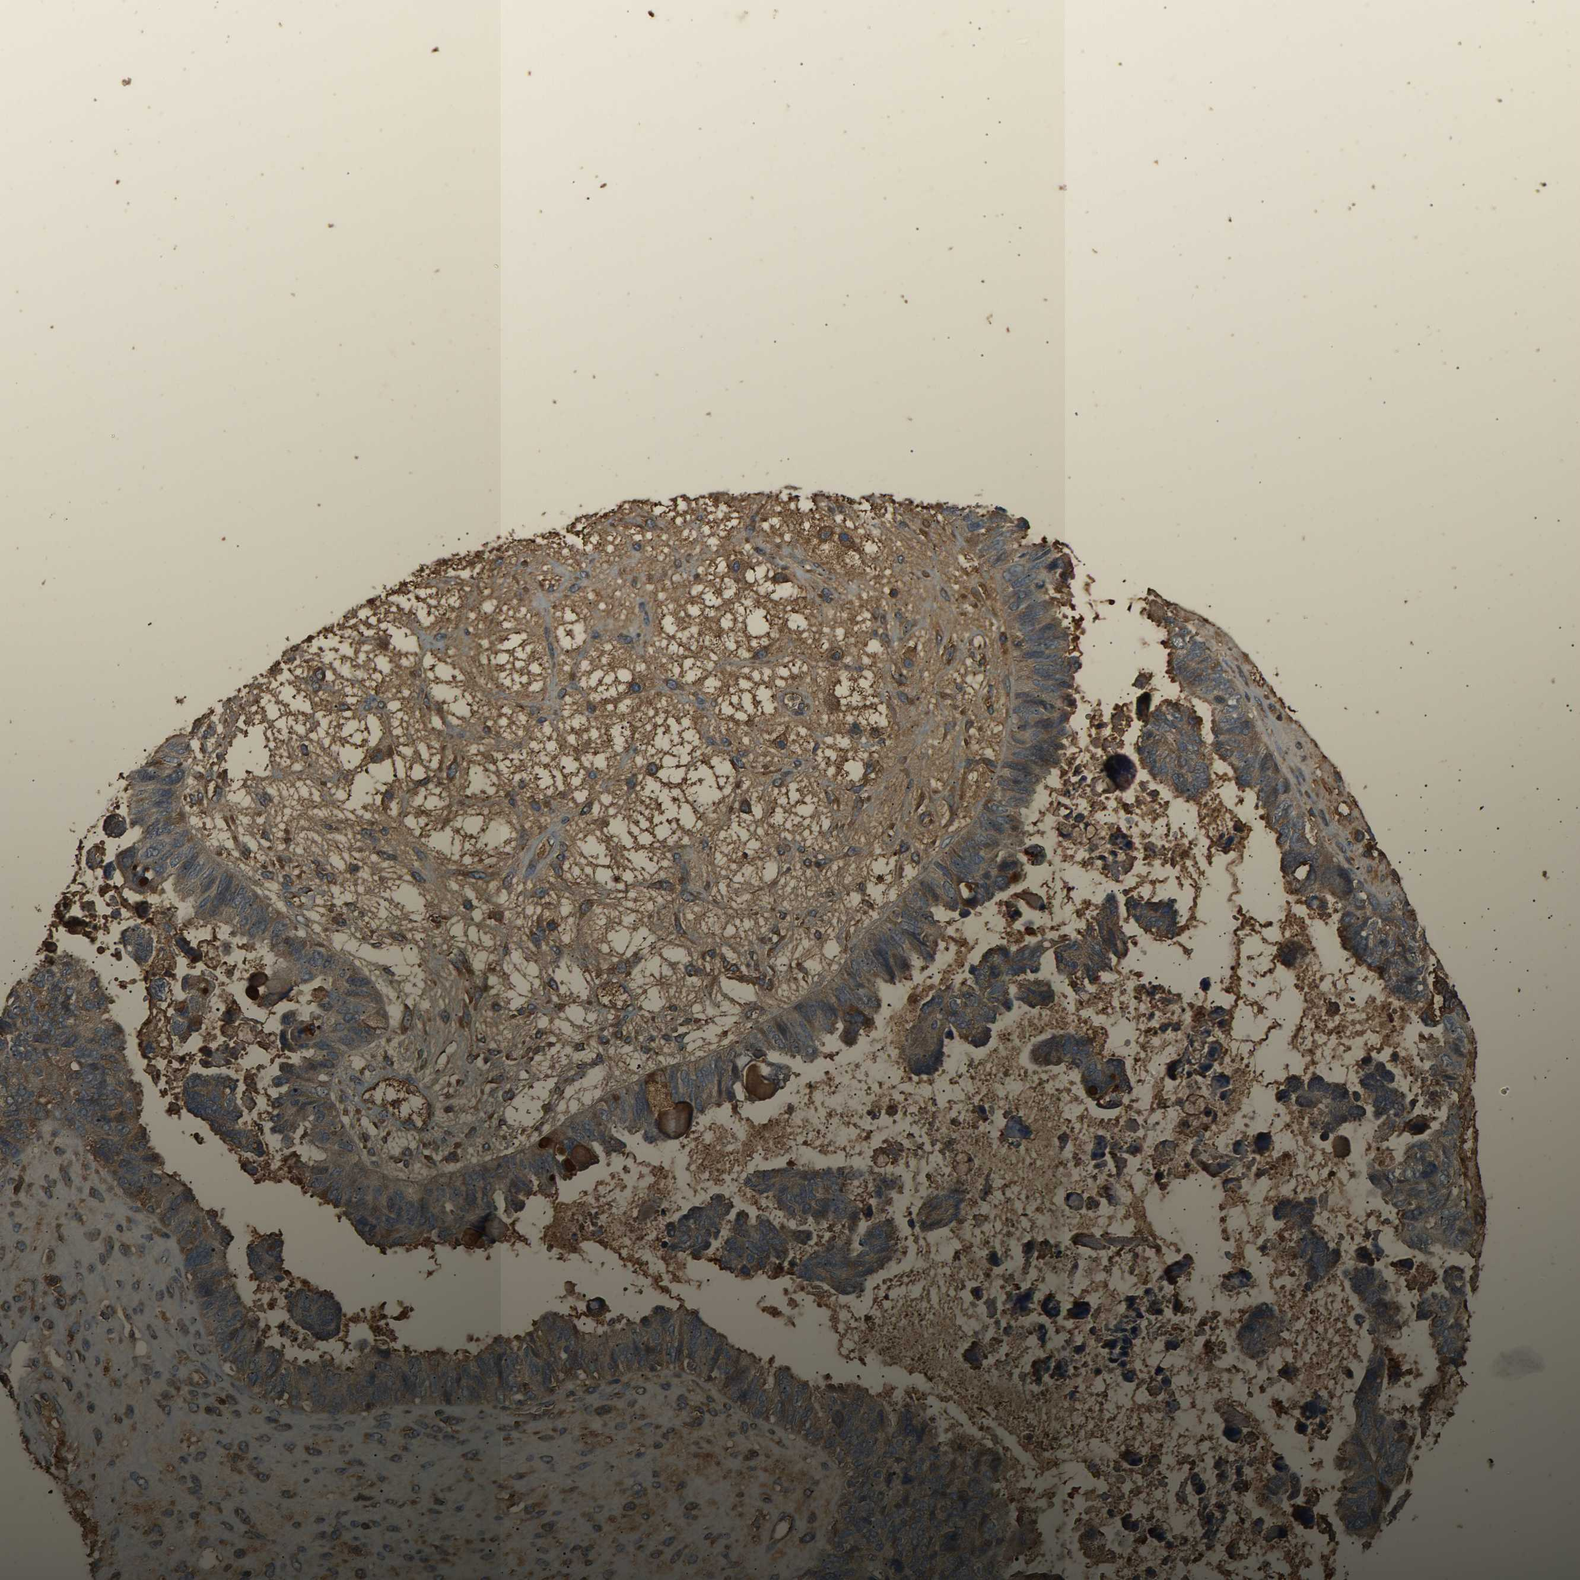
{"staining": {"intensity": "weak", "quantity": "<25%", "location": "cytoplasmic/membranous"}, "tissue": "ovarian cancer", "cell_type": "Tumor cells", "image_type": "cancer", "snomed": [{"axis": "morphology", "description": "Cystadenocarcinoma, serous, NOS"}, {"axis": "topography", "description": "Ovary"}], "caption": "This is an immunohistochemistry photomicrograph of human ovarian cancer. There is no positivity in tumor cells.", "gene": "TMEM268", "patient": {"sex": "female", "age": 79}}